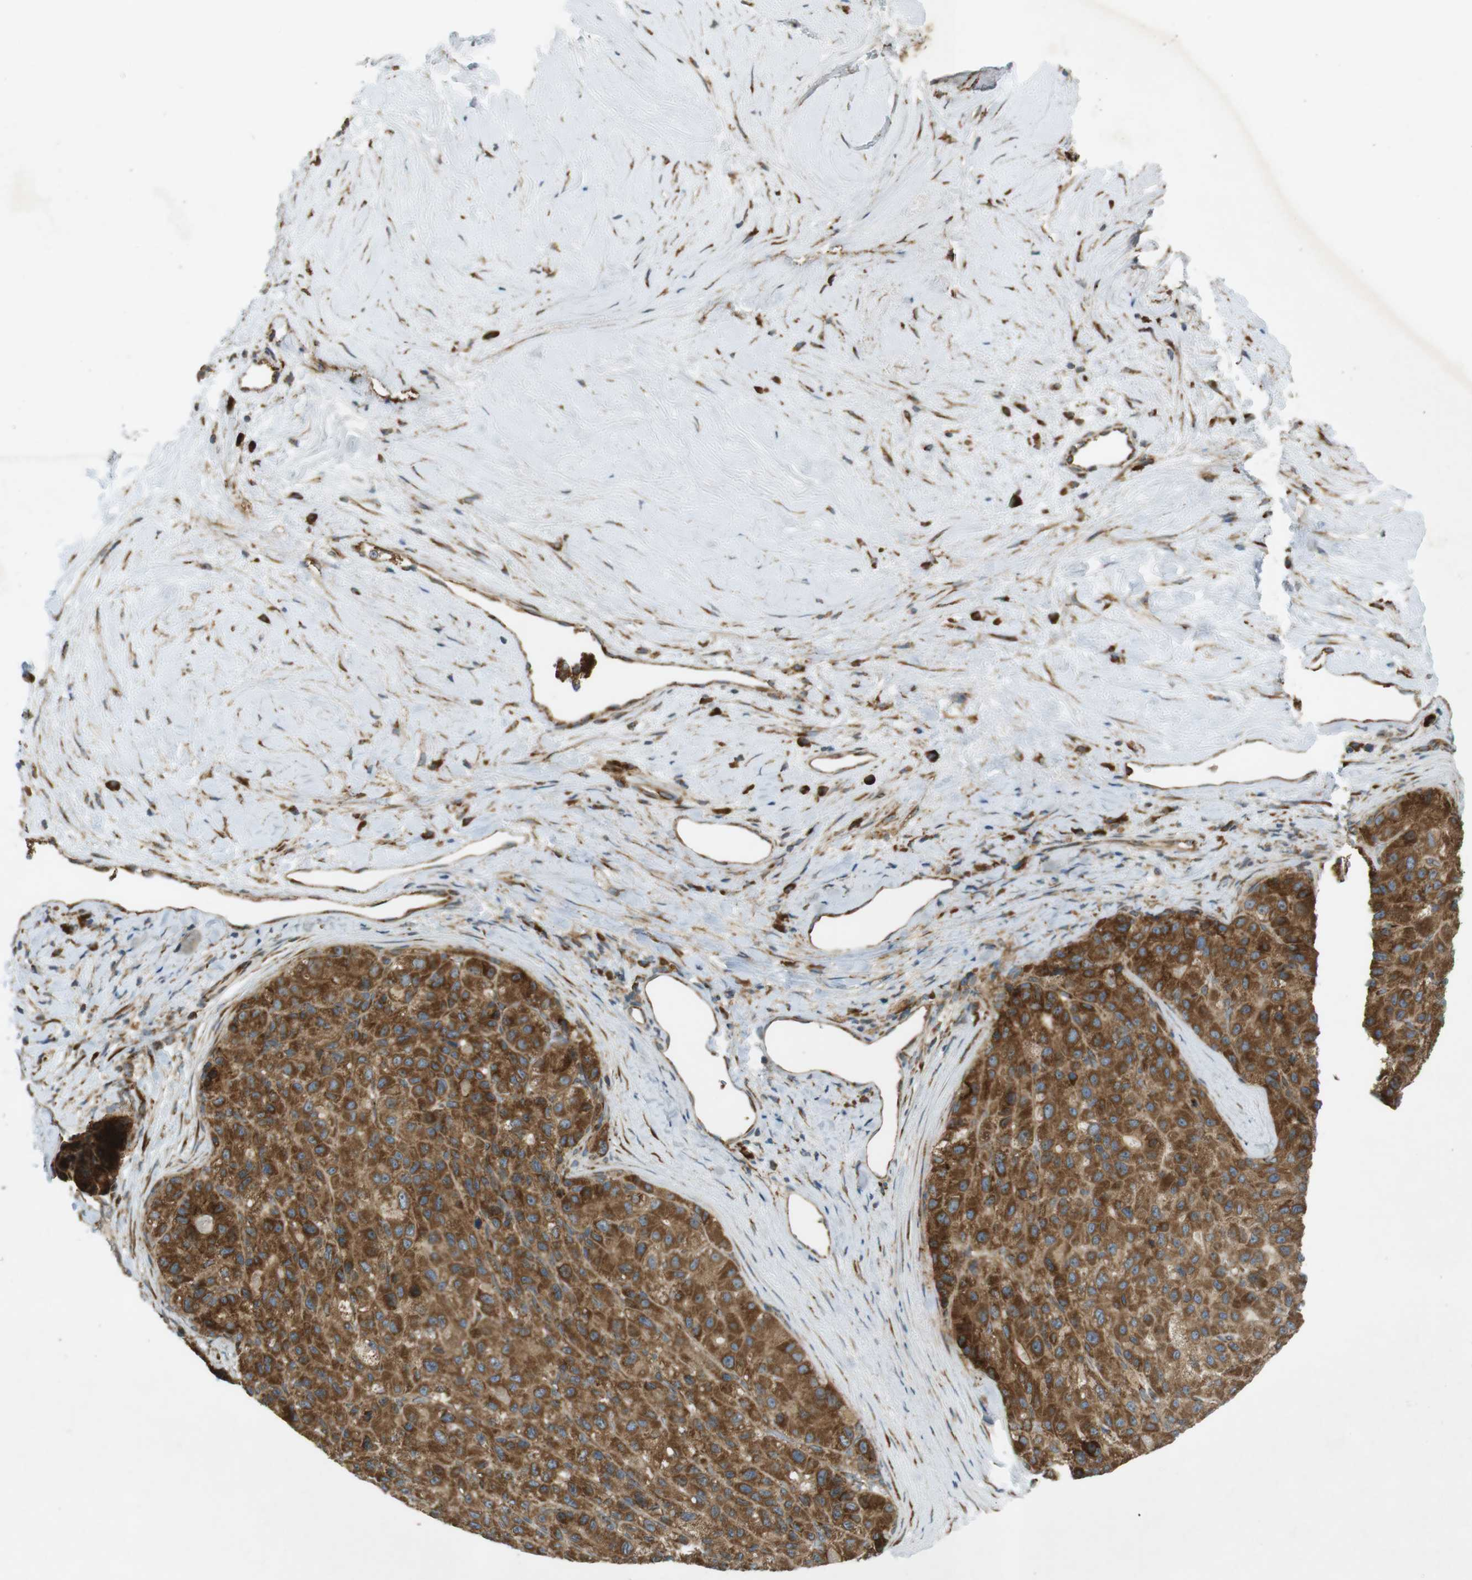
{"staining": {"intensity": "moderate", "quantity": ">75%", "location": "cytoplasmic/membranous,nuclear"}, "tissue": "liver cancer", "cell_type": "Tumor cells", "image_type": "cancer", "snomed": [{"axis": "morphology", "description": "Carcinoma, Hepatocellular, NOS"}, {"axis": "topography", "description": "Liver"}], "caption": "The immunohistochemical stain shows moderate cytoplasmic/membranous and nuclear positivity in tumor cells of hepatocellular carcinoma (liver) tissue. Nuclei are stained in blue.", "gene": "SLC41A1", "patient": {"sex": "male", "age": 80}}